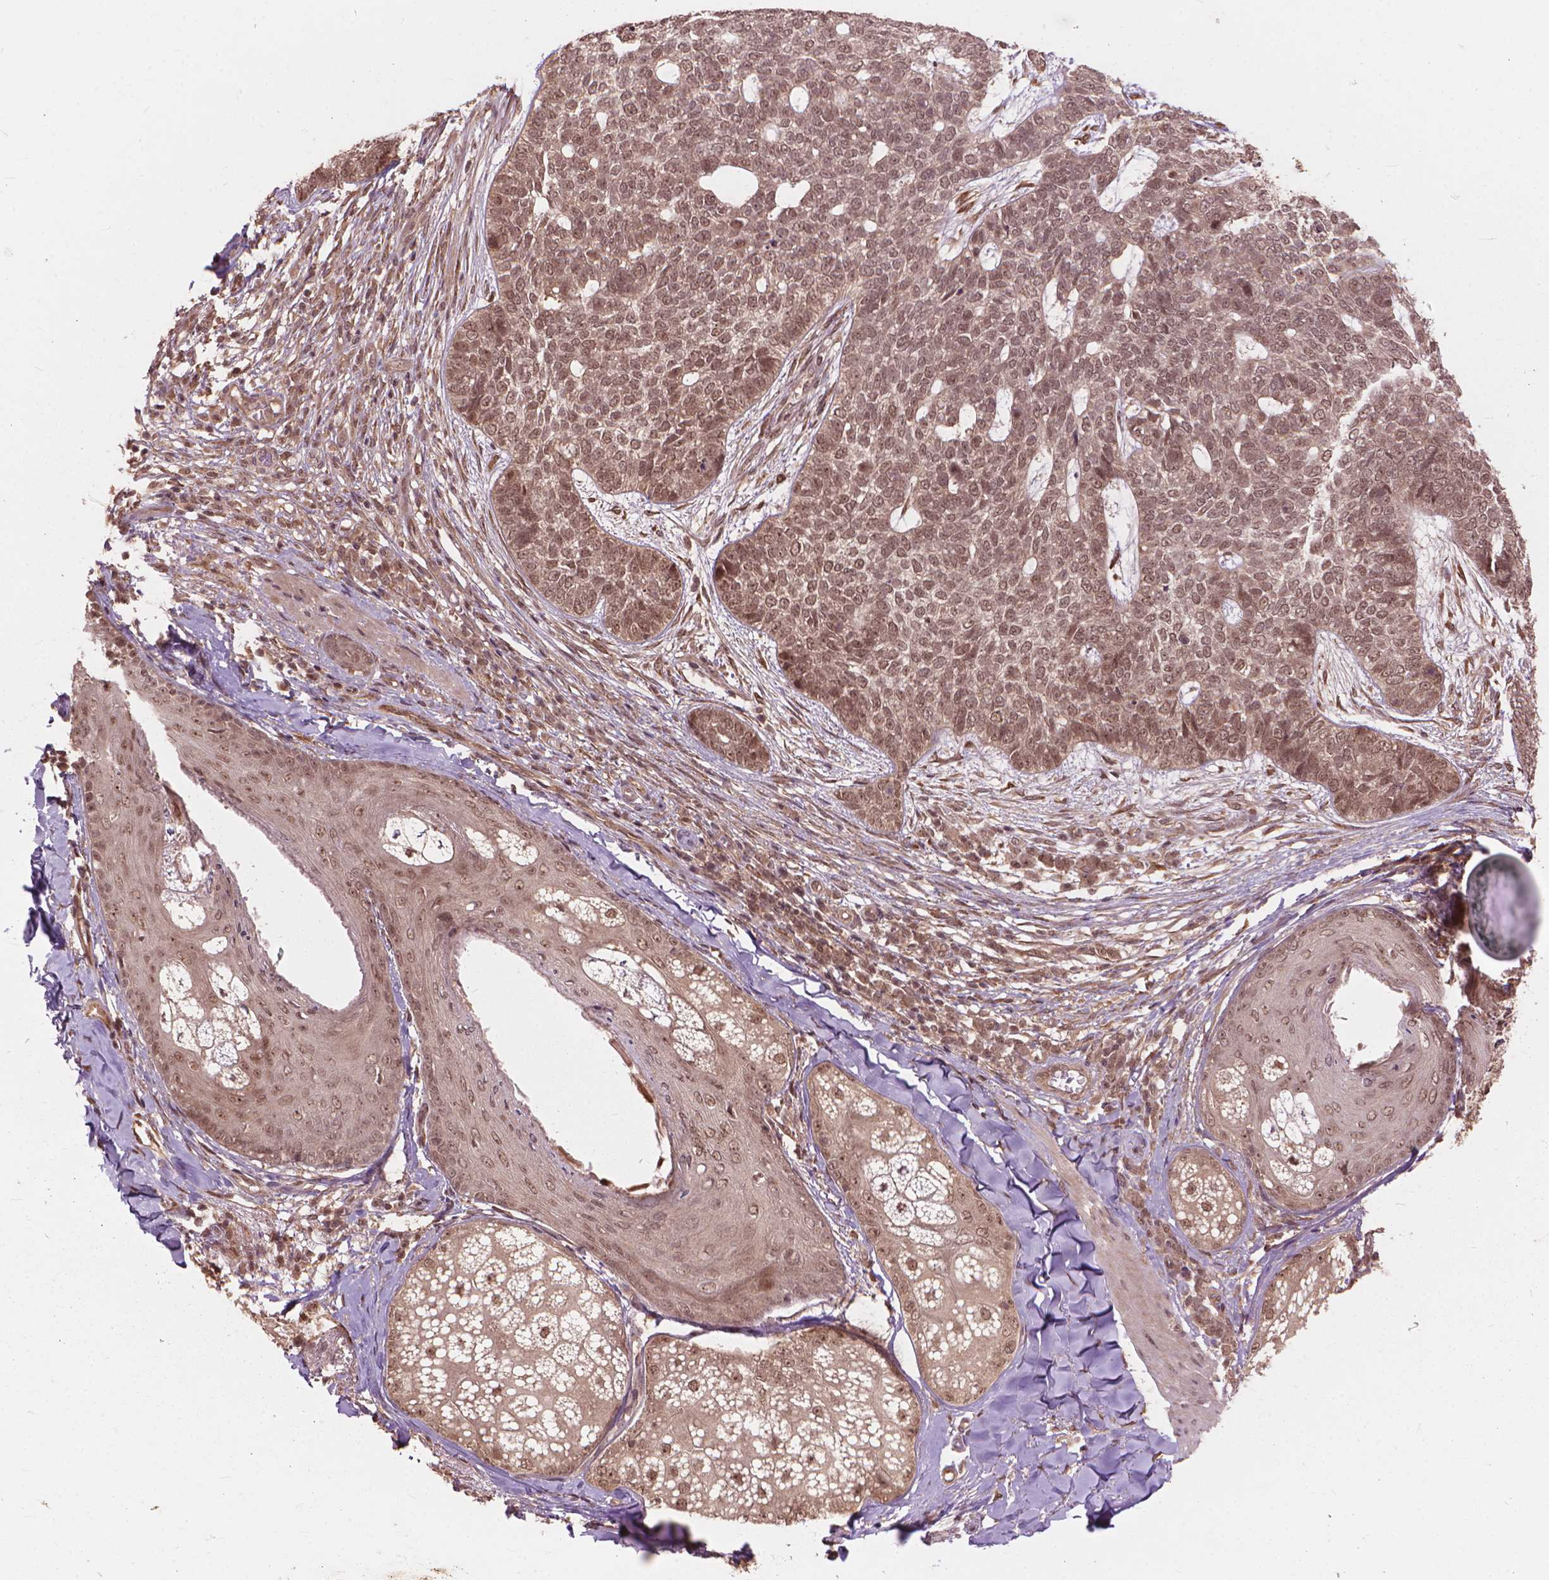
{"staining": {"intensity": "moderate", "quantity": ">75%", "location": "nuclear"}, "tissue": "skin cancer", "cell_type": "Tumor cells", "image_type": "cancer", "snomed": [{"axis": "morphology", "description": "Basal cell carcinoma"}, {"axis": "topography", "description": "Skin"}], "caption": "An IHC micrograph of tumor tissue is shown. Protein staining in brown labels moderate nuclear positivity in basal cell carcinoma (skin) within tumor cells.", "gene": "SSU72", "patient": {"sex": "female", "age": 69}}